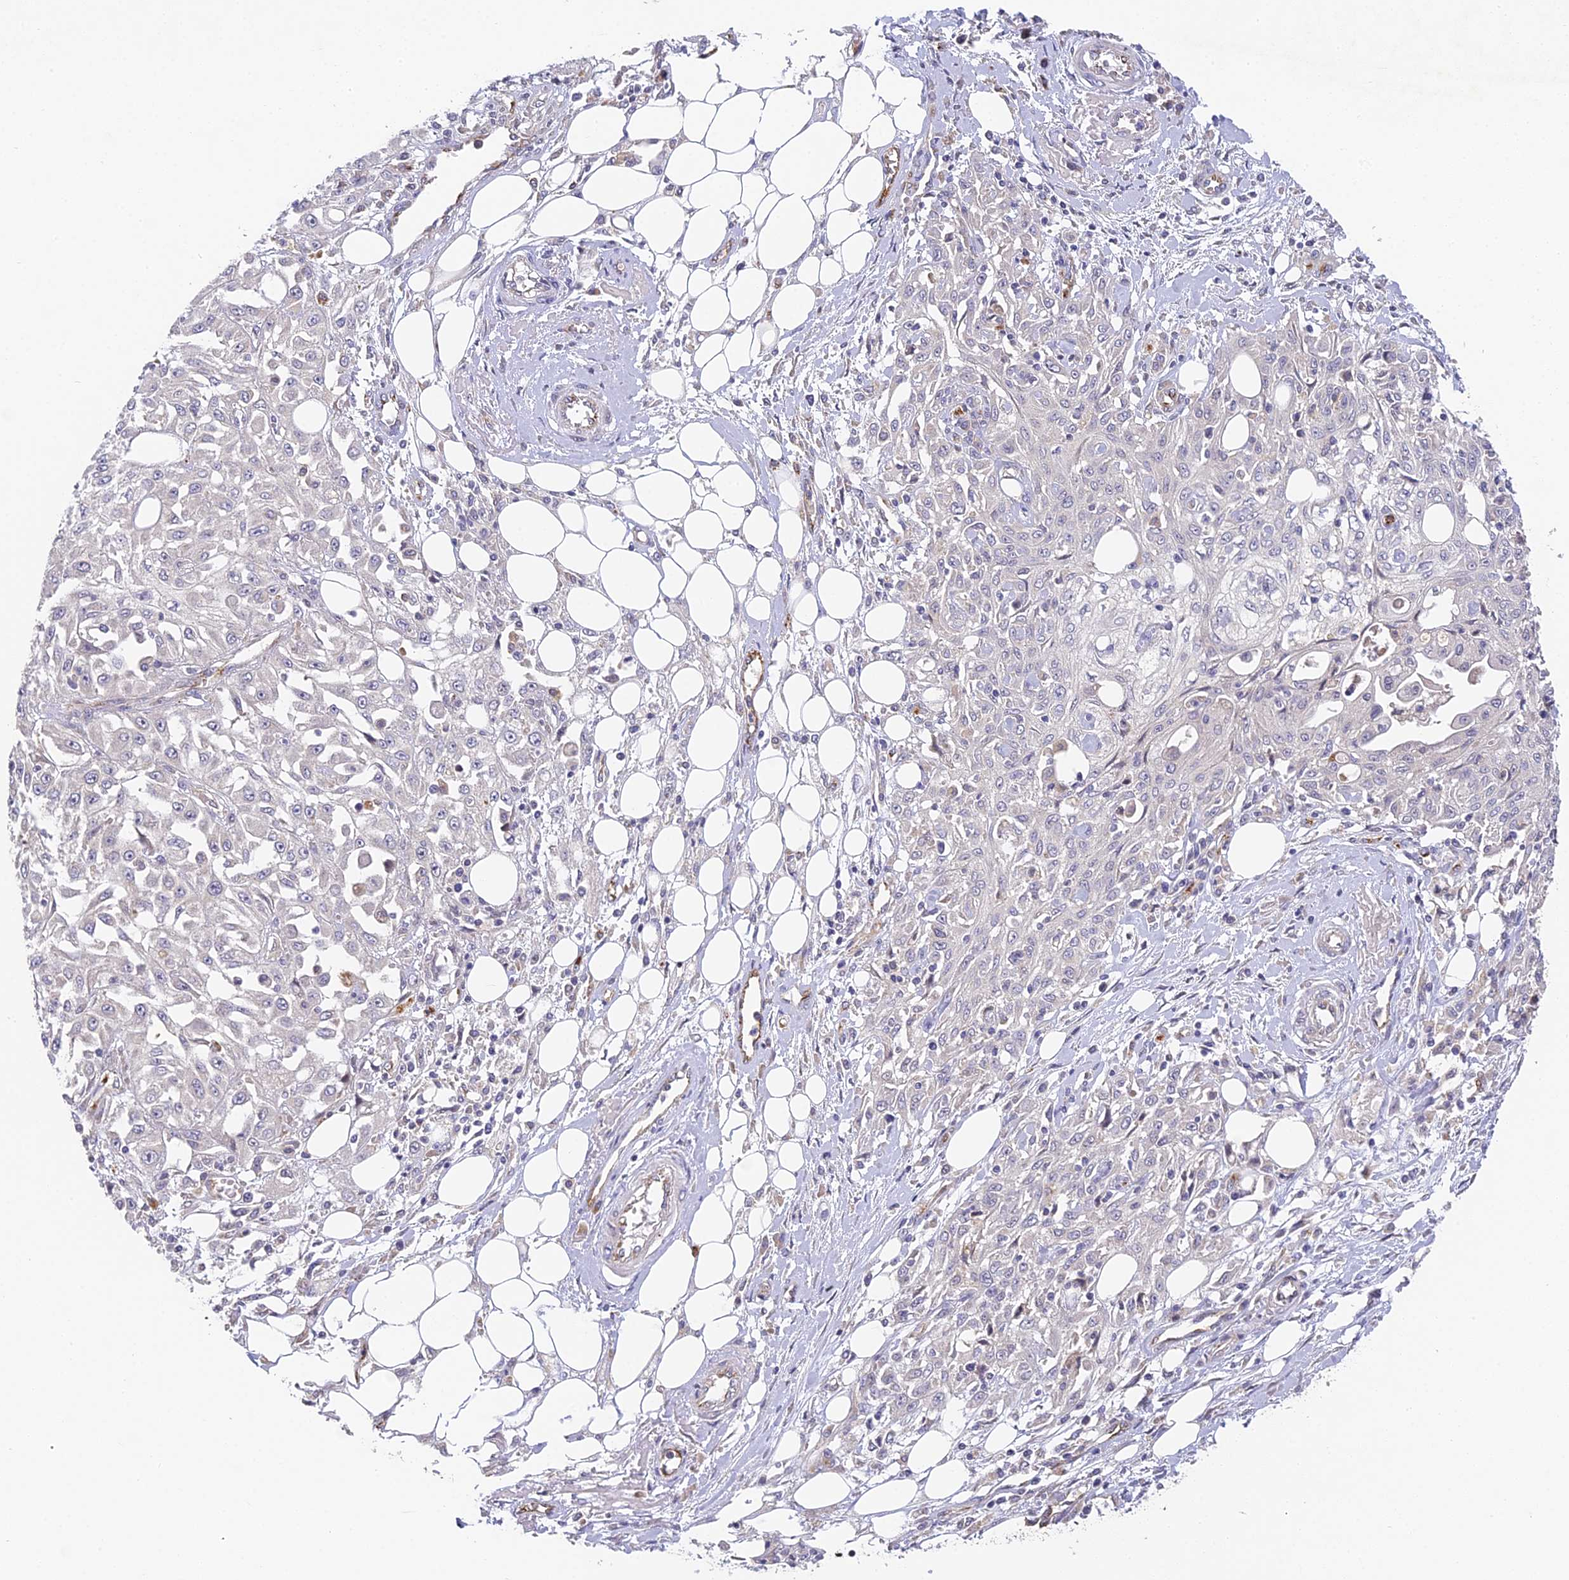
{"staining": {"intensity": "negative", "quantity": "none", "location": "none"}, "tissue": "skin cancer", "cell_type": "Tumor cells", "image_type": "cancer", "snomed": [{"axis": "morphology", "description": "Squamous cell carcinoma, NOS"}, {"axis": "morphology", "description": "Squamous cell carcinoma, metastatic, NOS"}, {"axis": "topography", "description": "Skin"}, {"axis": "topography", "description": "Lymph node"}], "caption": "A histopathology image of skin cancer stained for a protein displays no brown staining in tumor cells.", "gene": "DNAAF10", "patient": {"sex": "male", "age": 75}}